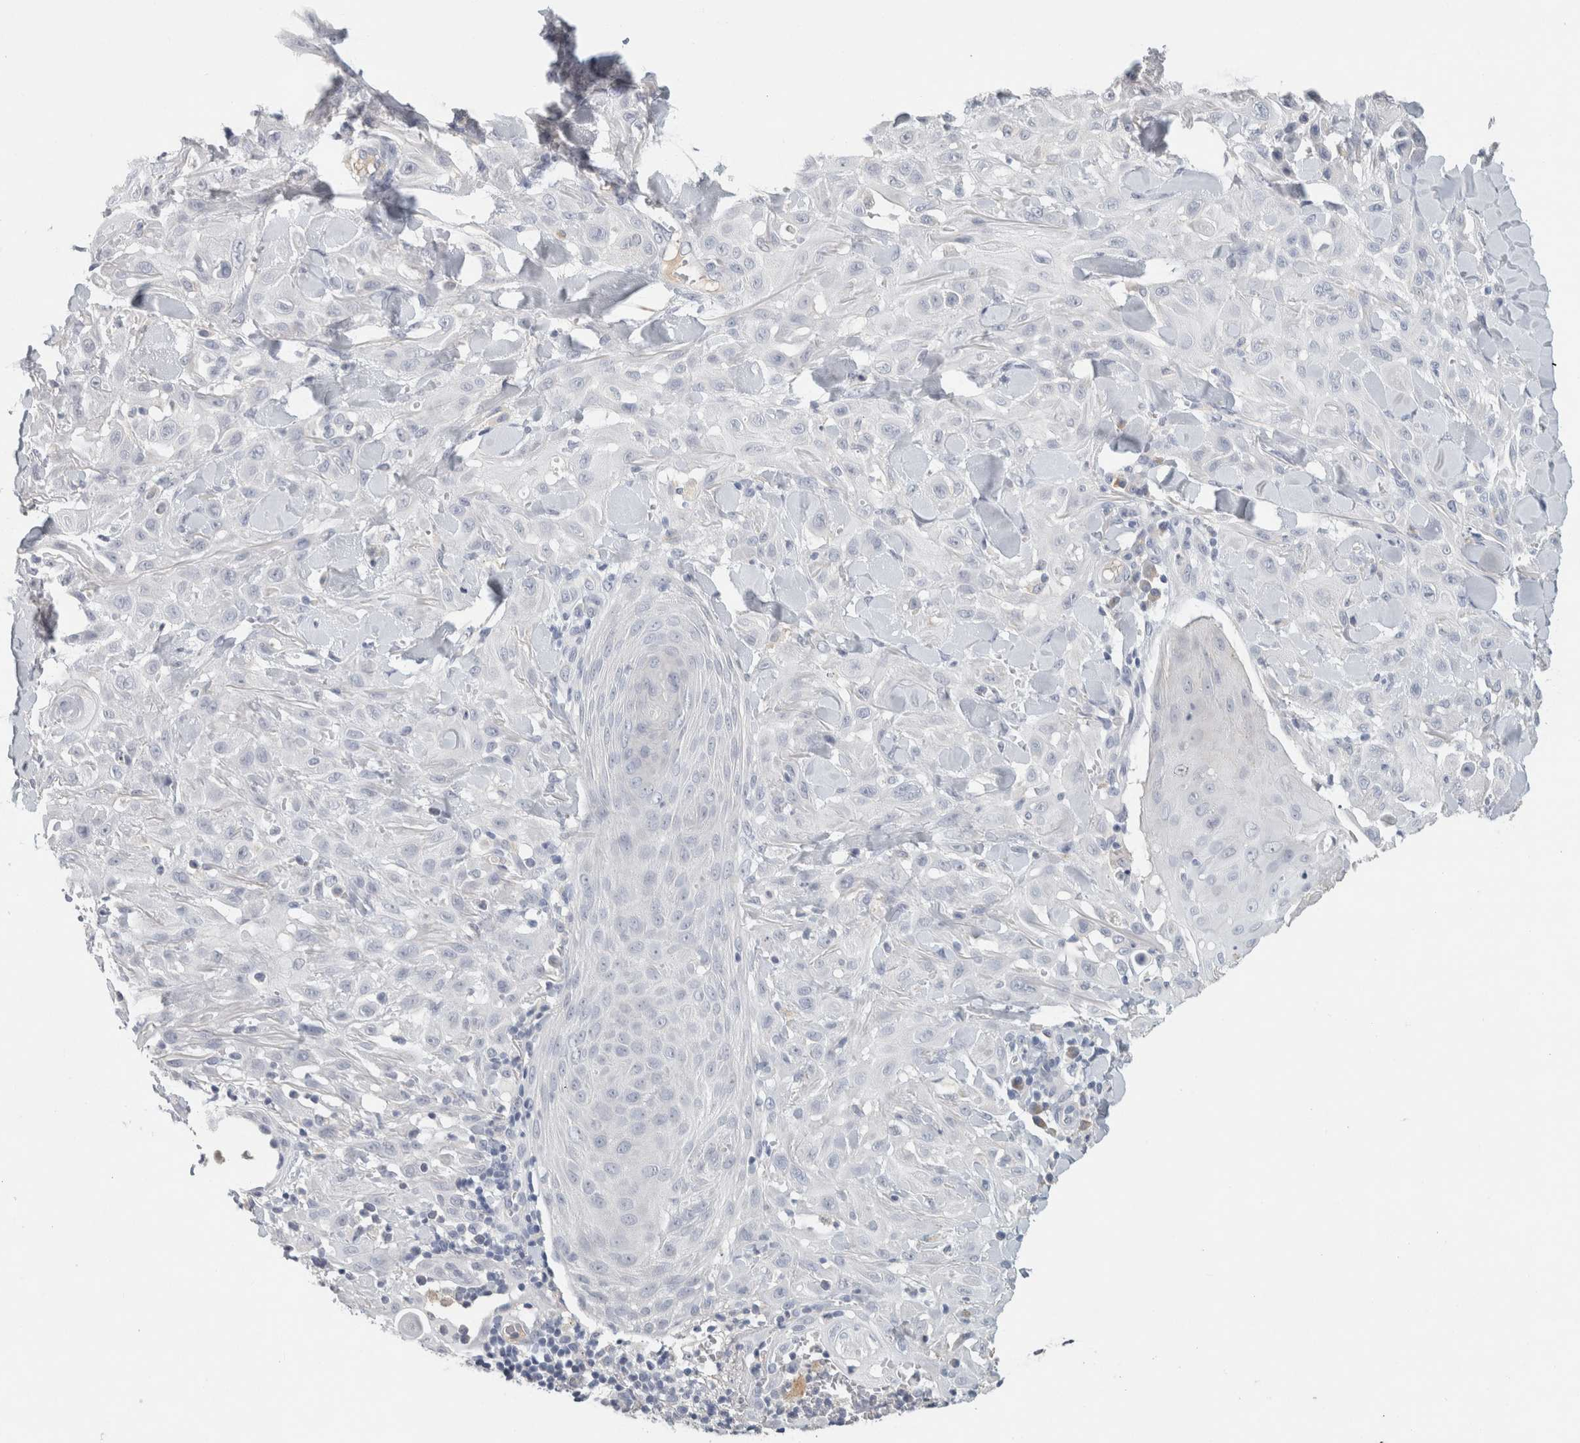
{"staining": {"intensity": "negative", "quantity": "none", "location": "none"}, "tissue": "skin cancer", "cell_type": "Tumor cells", "image_type": "cancer", "snomed": [{"axis": "morphology", "description": "Squamous cell carcinoma, NOS"}, {"axis": "topography", "description": "Skin"}], "caption": "Tumor cells show no significant staining in skin cancer.", "gene": "CD36", "patient": {"sex": "male", "age": 24}}